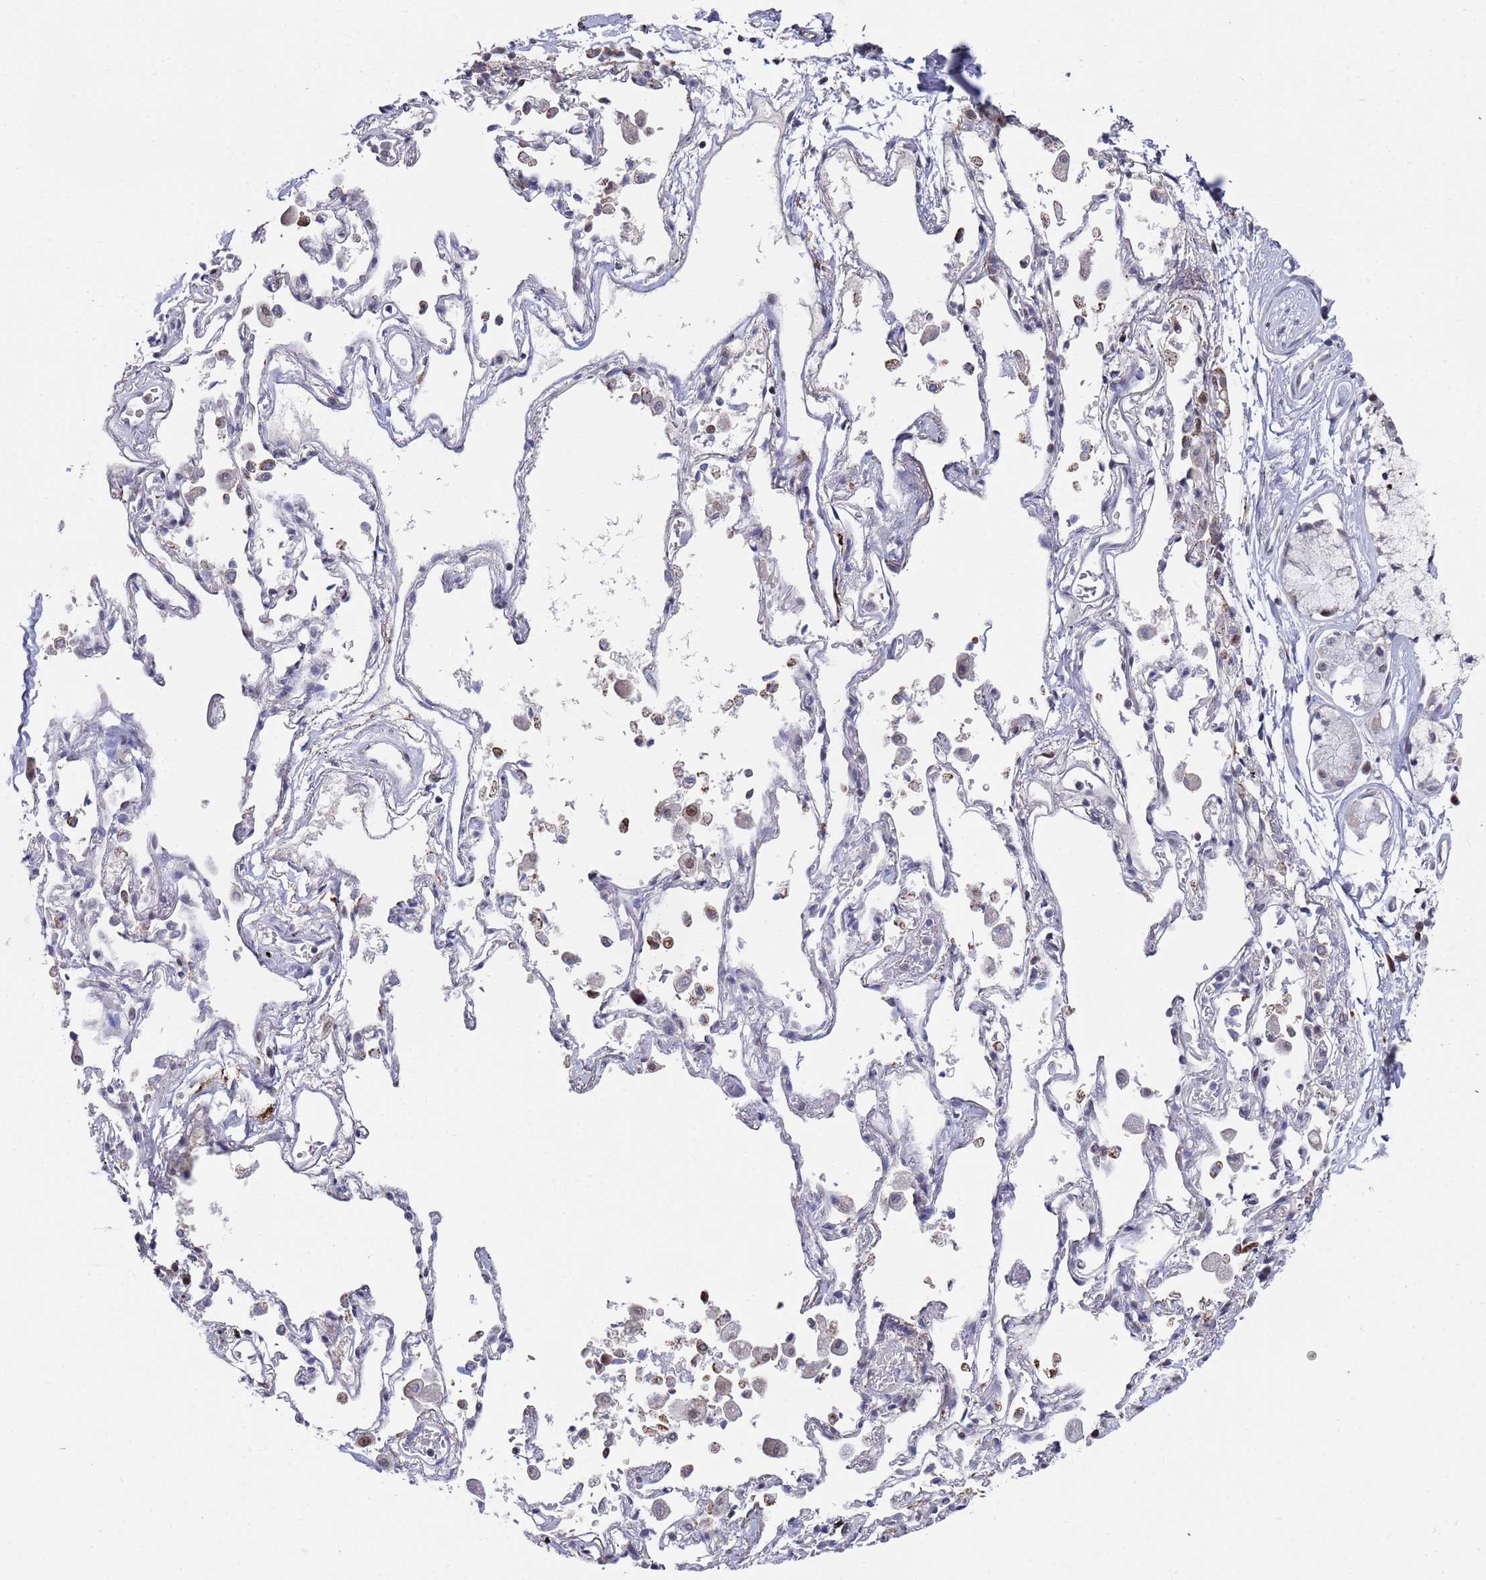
{"staining": {"intensity": "weak", "quantity": ">75%", "location": "nuclear"}, "tissue": "adipose tissue", "cell_type": "Adipocytes", "image_type": "normal", "snomed": [{"axis": "morphology", "description": "Normal tissue, NOS"}, {"axis": "topography", "description": "Cartilage tissue"}], "caption": "Immunohistochemical staining of normal adipose tissue demonstrates >75% levels of weak nuclear protein staining in approximately >75% of adipocytes. Nuclei are stained in blue.", "gene": "COPS6", "patient": {"sex": "male", "age": 73}}